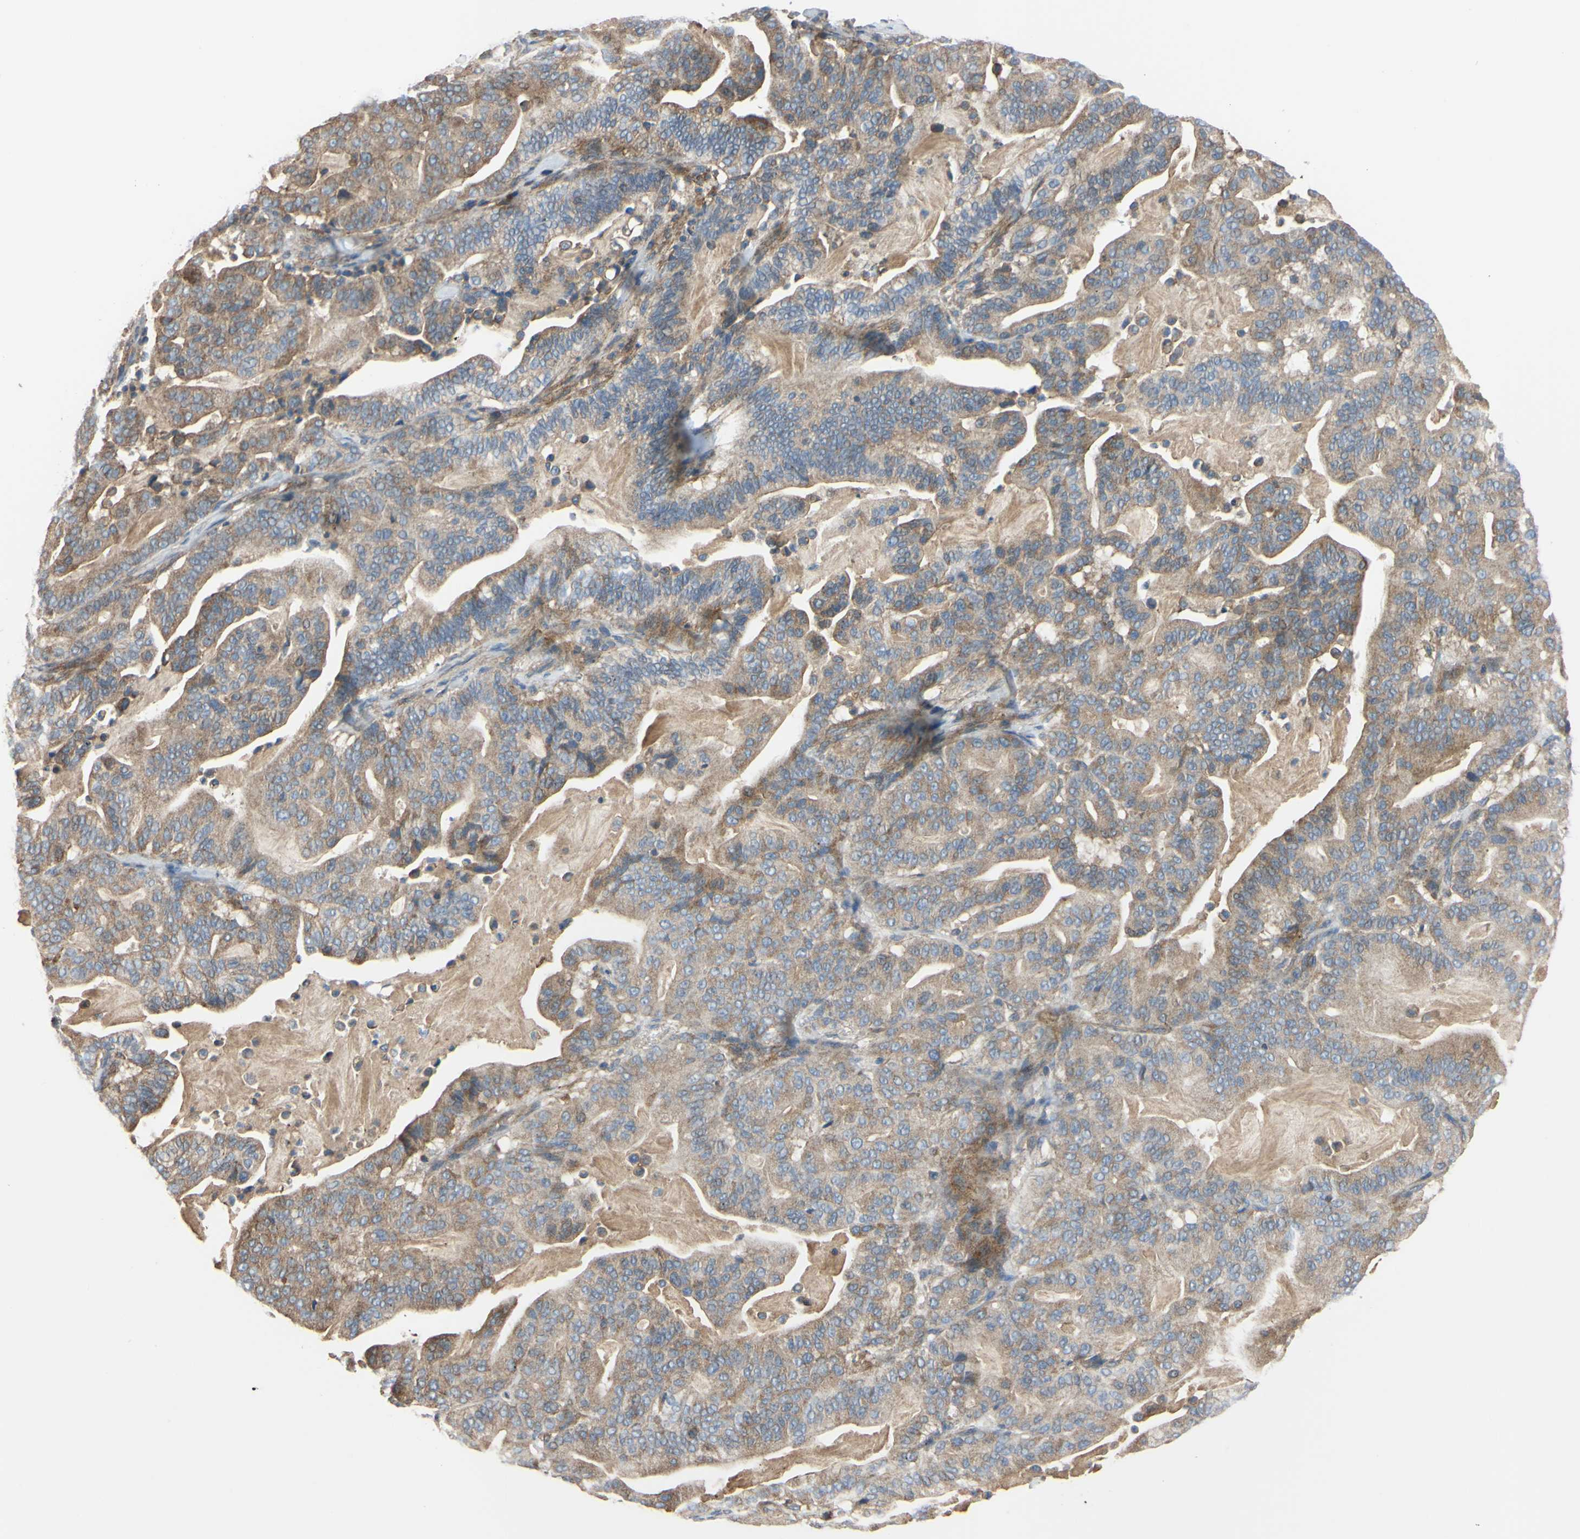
{"staining": {"intensity": "moderate", "quantity": ">75%", "location": "cytoplasmic/membranous"}, "tissue": "pancreatic cancer", "cell_type": "Tumor cells", "image_type": "cancer", "snomed": [{"axis": "morphology", "description": "Adenocarcinoma, NOS"}, {"axis": "topography", "description": "Pancreas"}], "caption": "Pancreatic cancer stained with immunohistochemistry (IHC) exhibits moderate cytoplasmic/membranous positivity in approximately >75% of tumor cells.", "gene": "BECN1", "patient": {"sex": "male", "age": 63}}